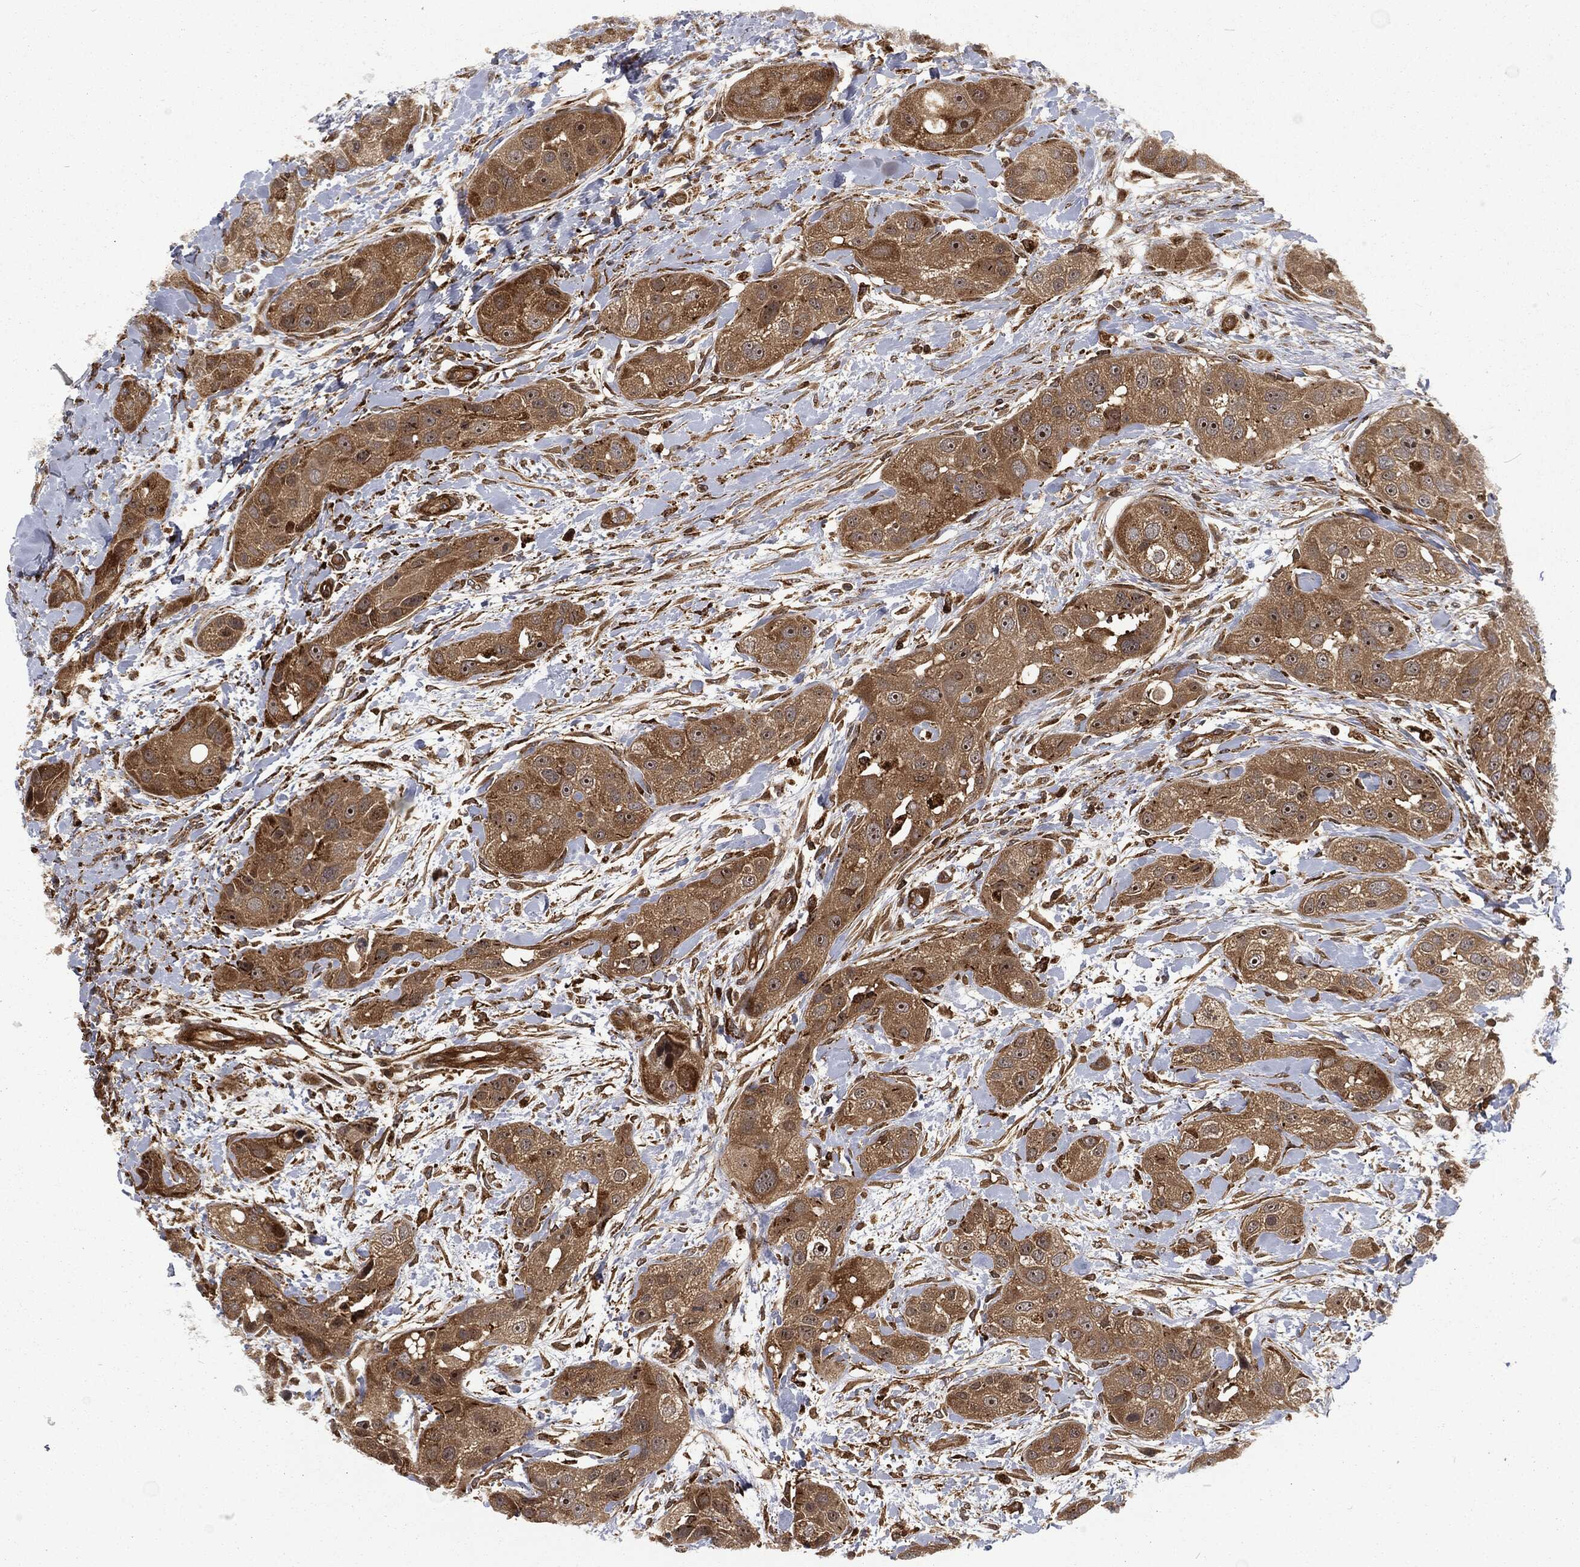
{"staining": {"intensity": "moderate", "quantity": ">75%", "location": "cytoplasmic/membranous"}, "tissue": "head and neck cancer", "cell_type": "Tumor cells", "image_type": "cancer", "snomed": [{"axis": "morphology", "description": "Normal tissue, NOS"}, {"axis": "morphology", "description": "Squamous cell carcinoma, NOS"}, {"axis": "topography", "description": "Skeletal muscle"}, {"axis": "topography", "description": "Head-Neck"}], "caption": "Protein staining exhibits moderate cytoplasmic/membranous staining in approximately >75% of tumor cells in head and neck squamous cell carcinoma. The protein of interest is shown in brown color, while the nuclei are stained blue.", "gene": "RFTN1", "patient": {"sex": "male", "age": 51}}